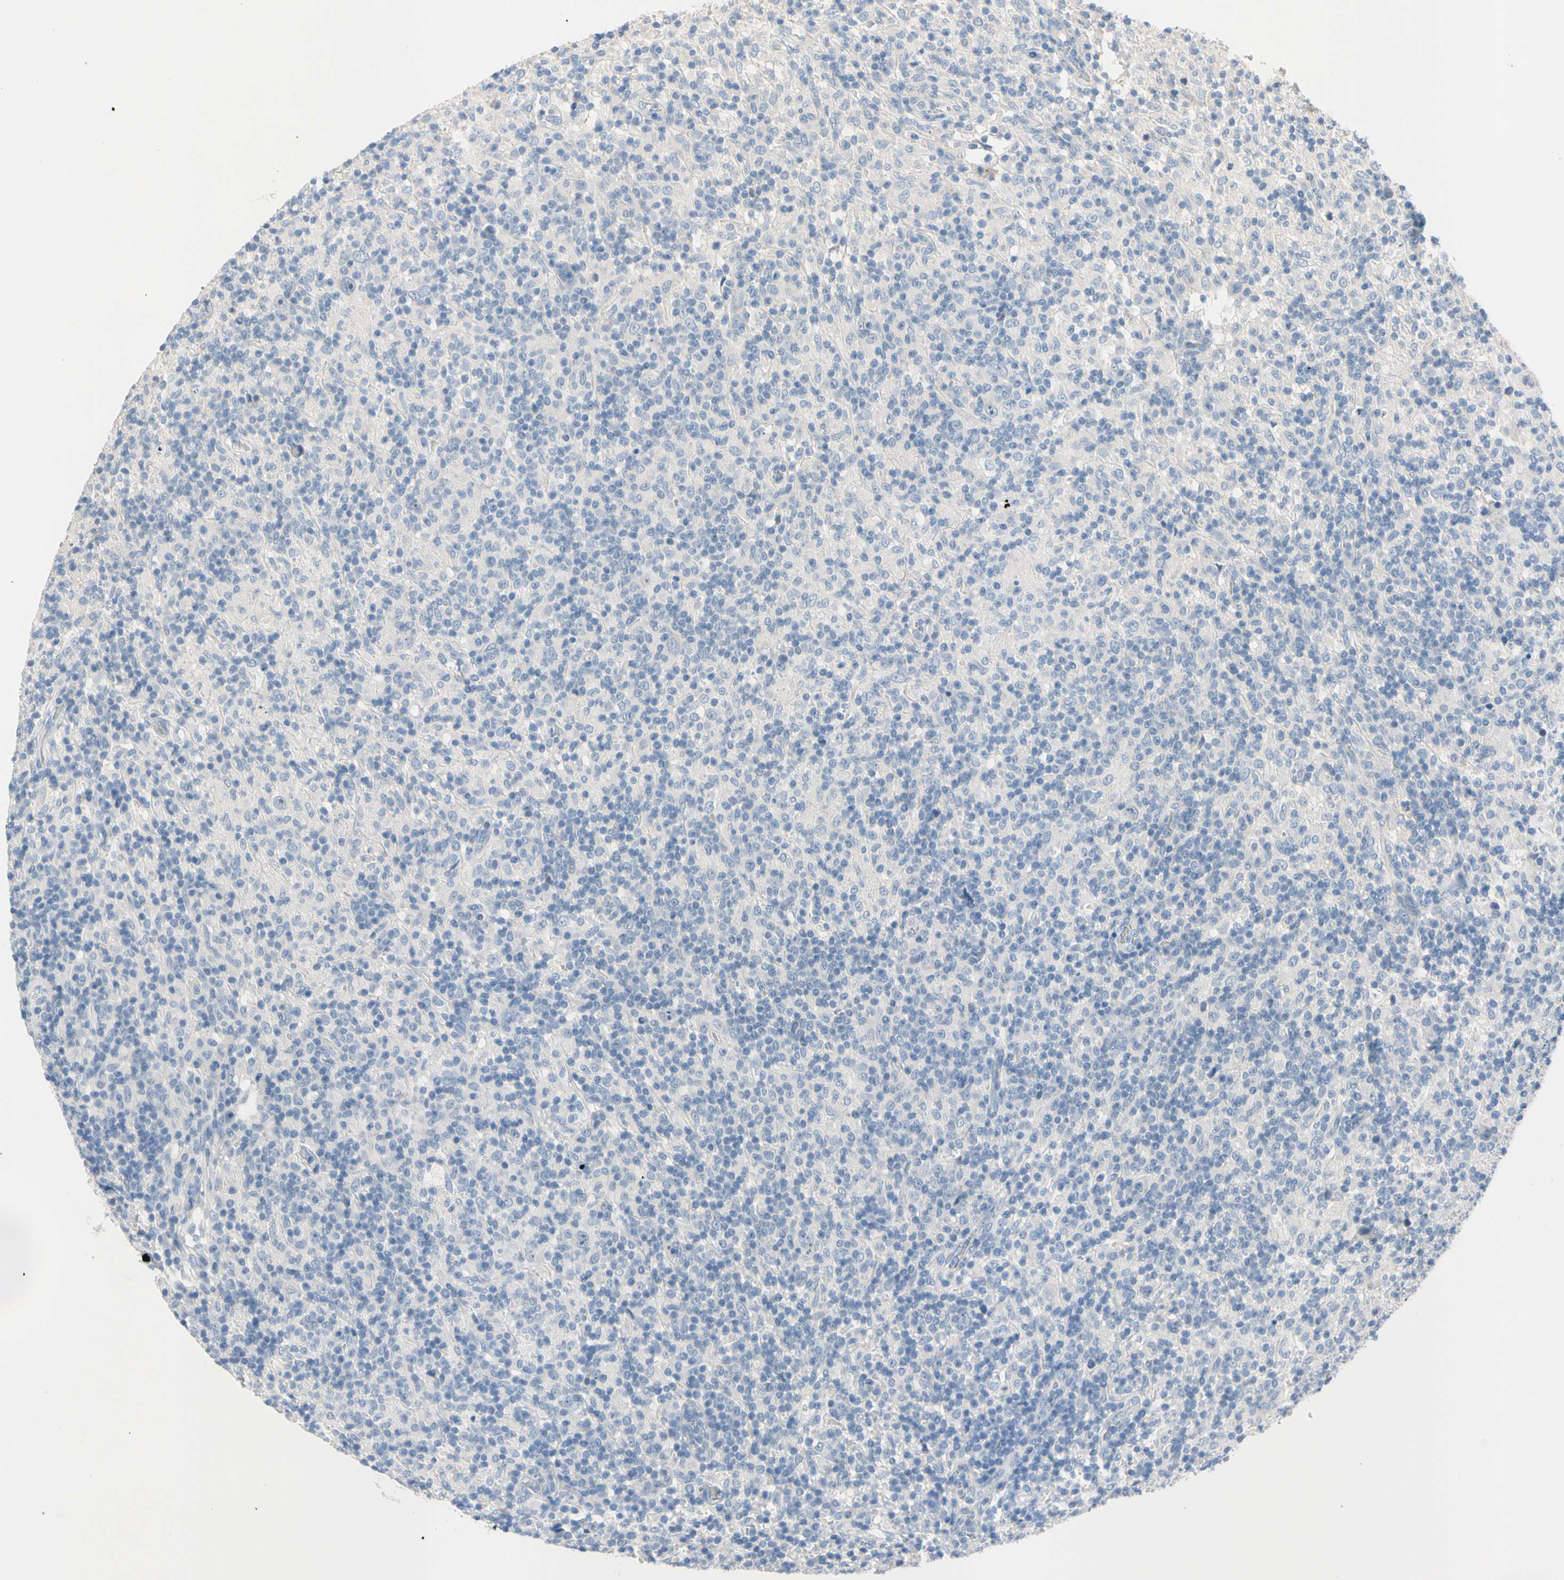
{"staining": {"intensity": "negative", "quantity": "none", "location": "none"}, "tissue": "lymphoma", "cell_type": "Tumor cells", "image_type": "cancer", "snomed": [{"axis": "morphology", "description": "Hodgkin's disease, NOS"}, {"axis": "topography", "description": "Lymph node"}], "caption": "Protein analysis of Hodgkin's disease exhibits no significant positivity in tumor cells.", "gene": "MARK1", "patient": {"sex": "male", "age": 70}}